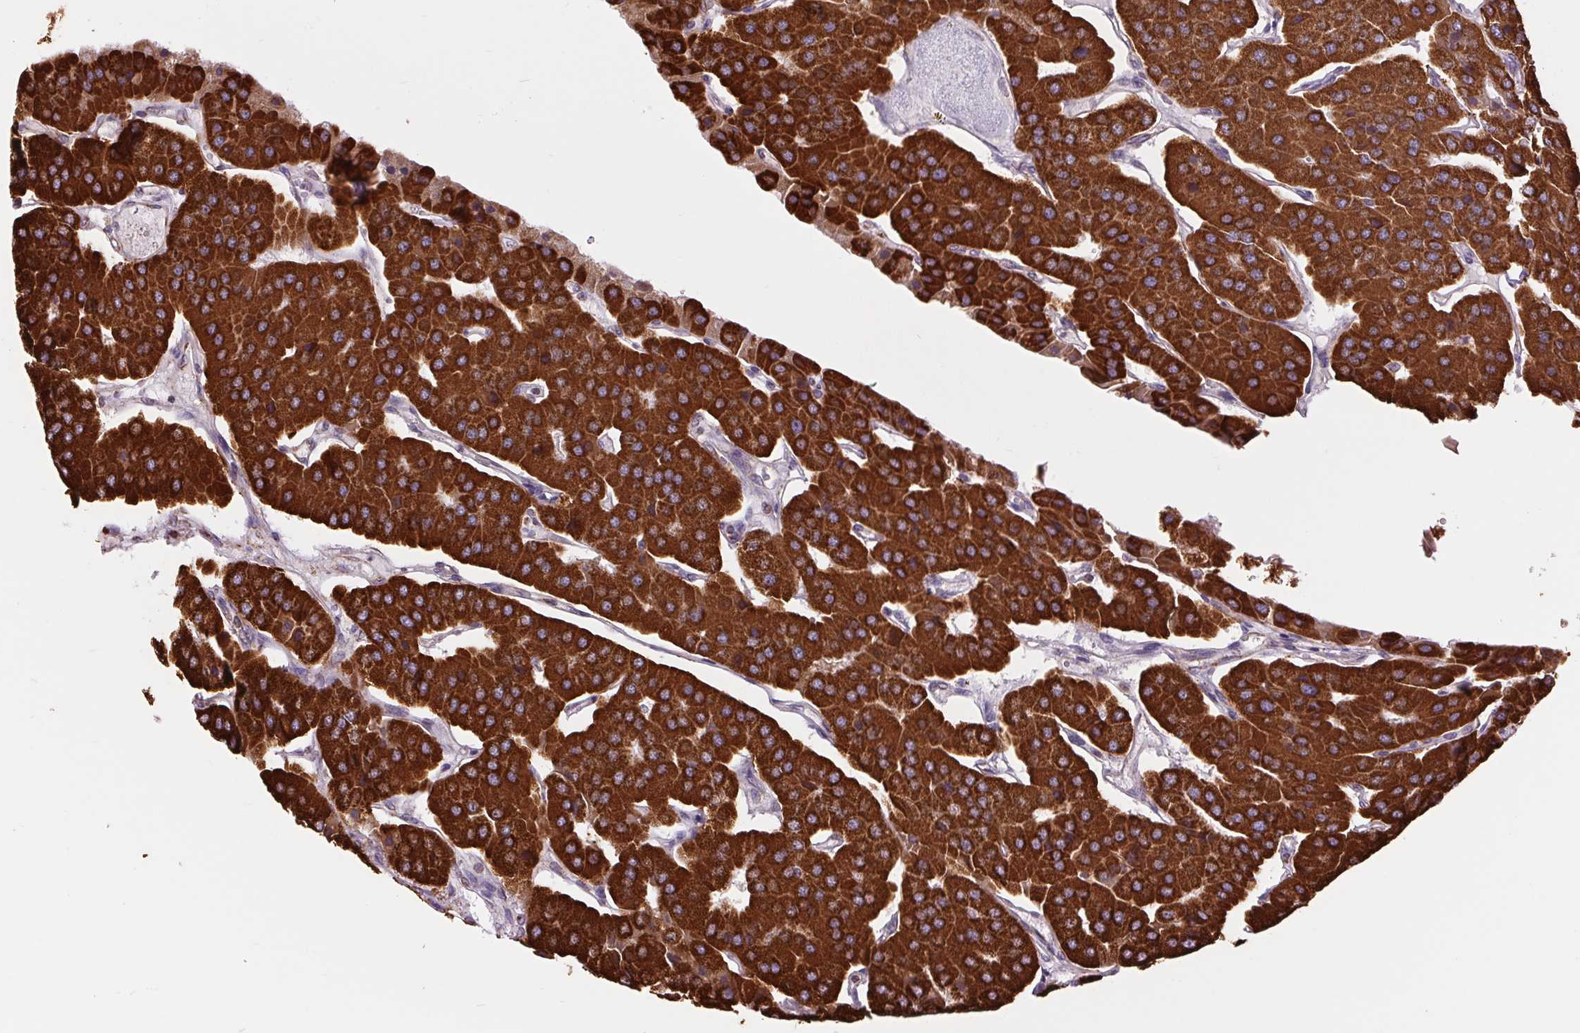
{"staining": {"intensity": "strong", "quantity": ">75%", "location": "cytoplasmic/membranous"}, "tissue": "parathyroid gland", "cell_type": "Glandular cells", "image_type": "normal", "snomed": [{"axis": "morphology", "description": "Normal tissue, NOS"}, {"axis": "morphology", "description": "Adenoma, NOS"}, {"axis": "topography", "description": "Parathyroid gland"}], "caption": "Brown immunohistochemical staining in normal human parathyroid gland exhibits strong cytoplasmic/membranous expression in approximately >75% of glandular cells.", "gene": "ATP5PB", "patient": {"sex": "female", "age": 86}}